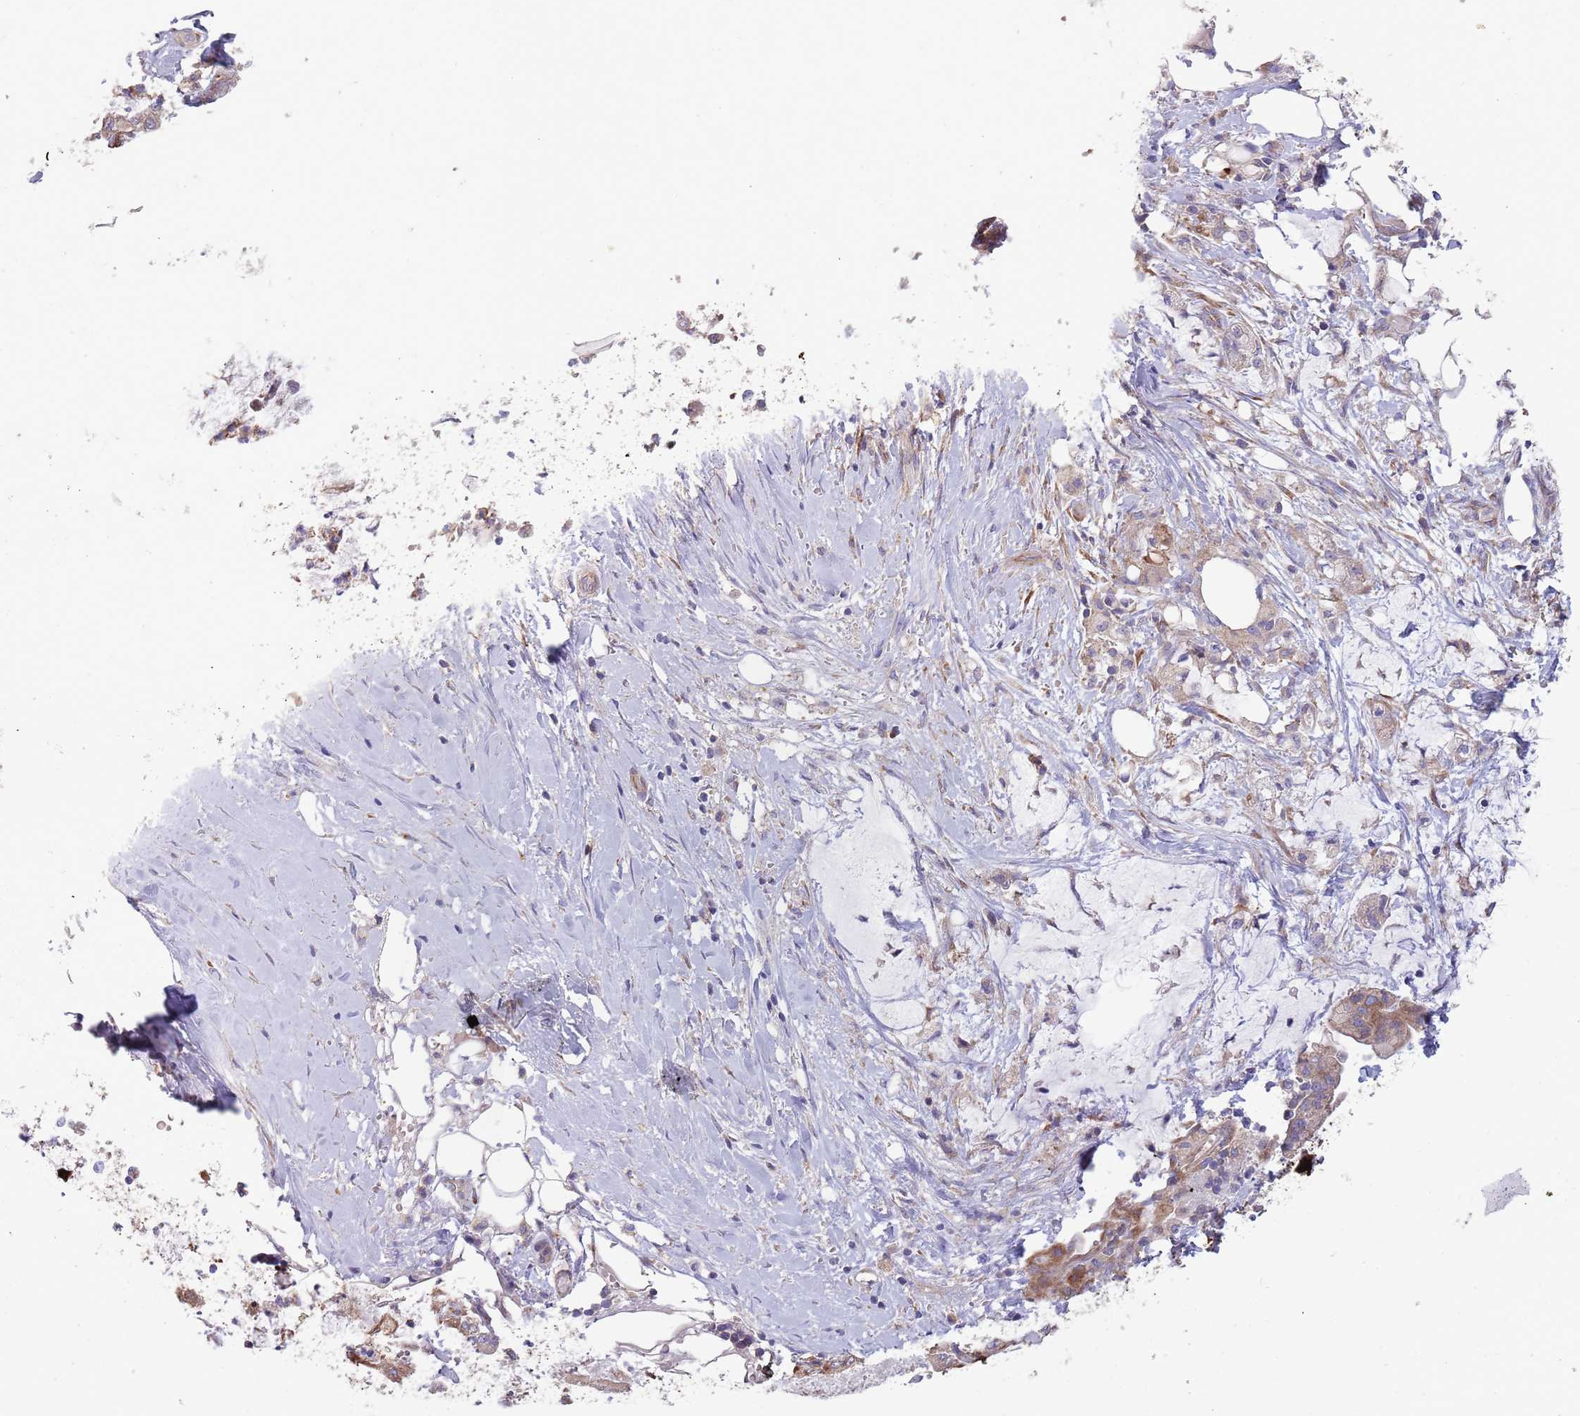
{"staining": {"intensity": "negative", "quantity": "none", "location": "none"}, "tissue": "pancreatic cancer", "cell_type": "Tumor cells", "image_type": "cancer", "snomed": [{"axis": "morphology", "description": "Adenocarcinoma, NOS"}, {"axis": "topography", "description": "Pancreas"}], "caption": "Pancreatic adenocarcinoma was stained to show a protein in brown. There is no significant positivity in tumor cells.", "gene": "ARMCX6", "patient": {"sex": "male", "age": 44}}